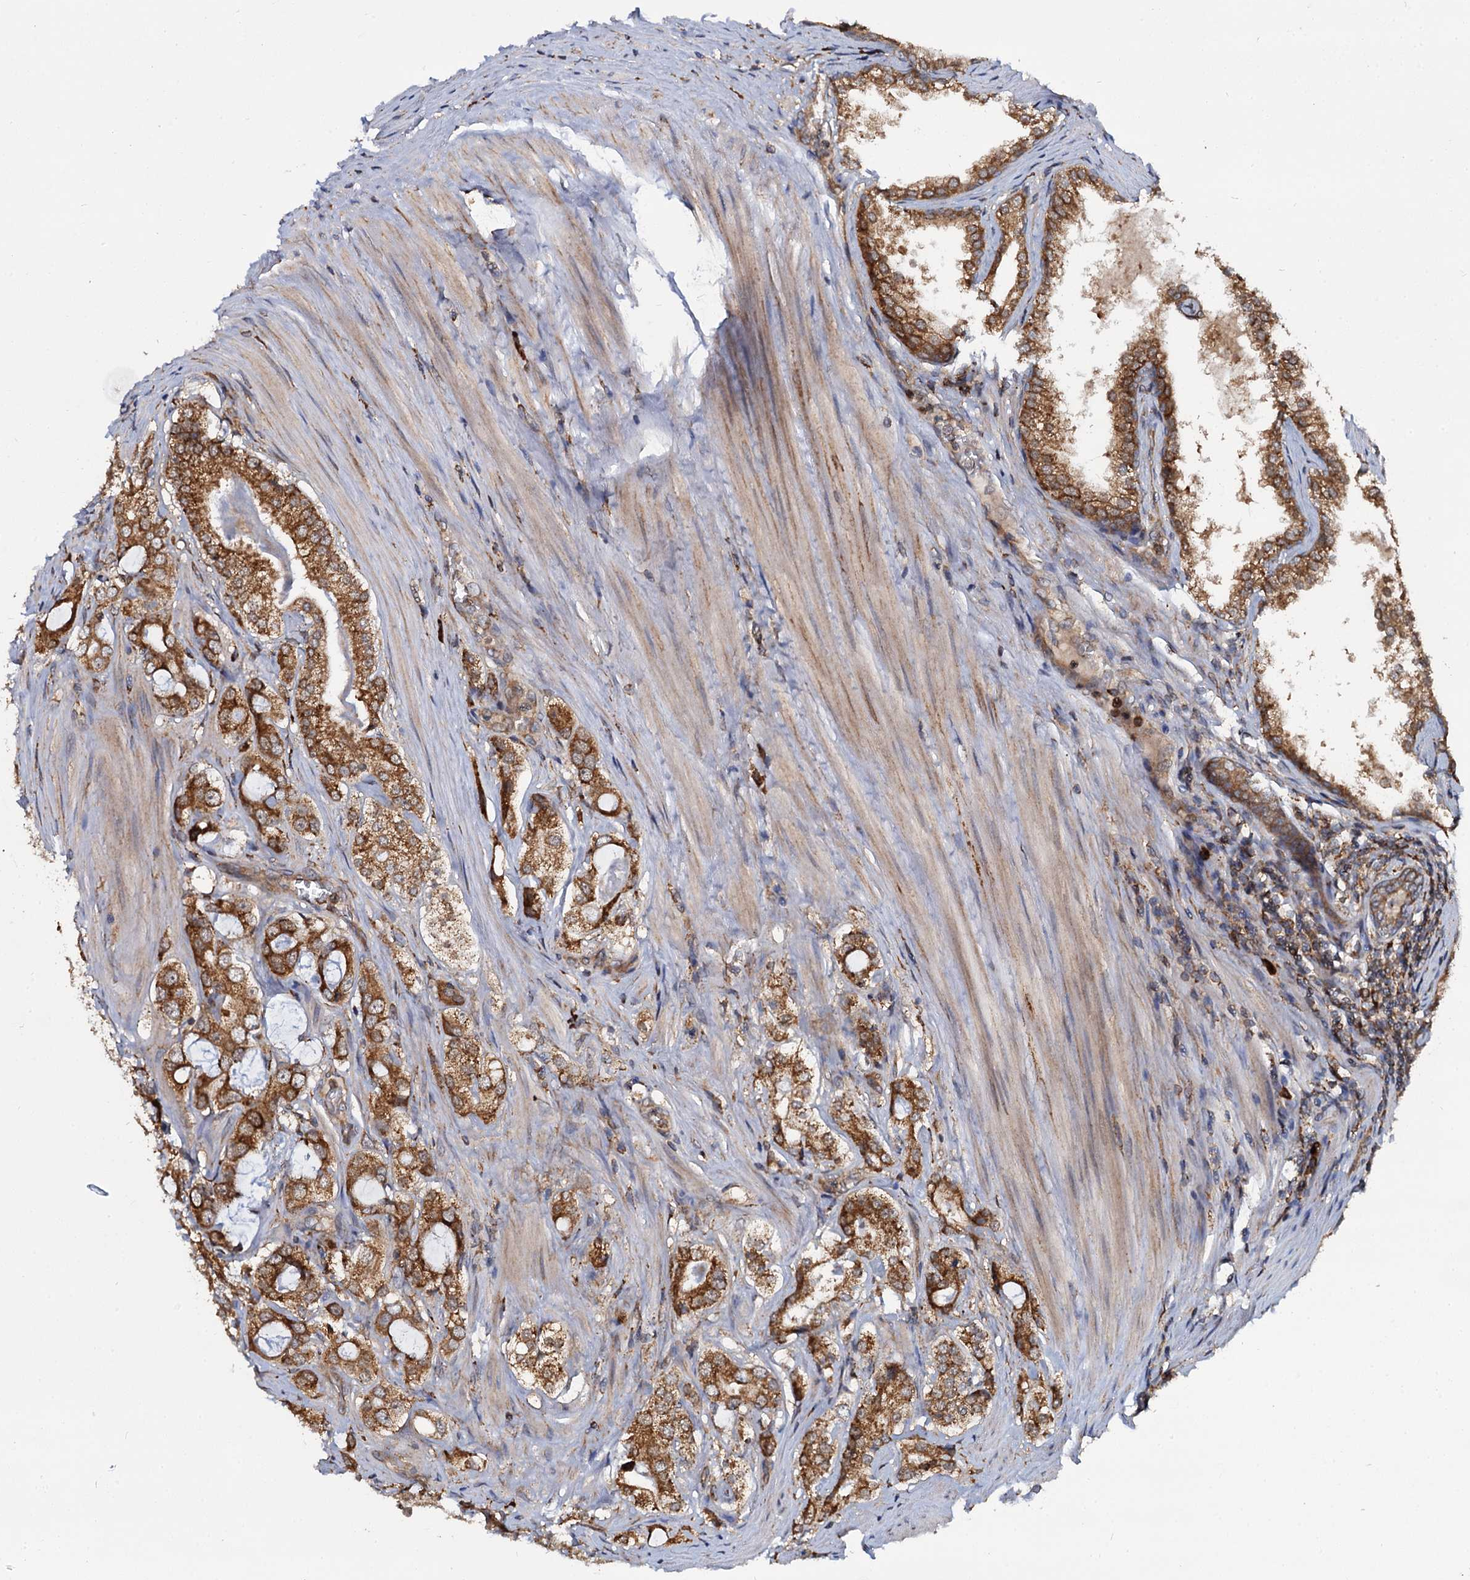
{"staining": {"intensity": "moderate", "quantity": ">75%", "location": "cytoplasmic/membranous"}, "tissue": "prostate cancer", "cell_type": "Tumor cells", "image_type": "cancer", "snomed": [{"axis": "morphology", "description": "Adenocarcinoma, High grade"}, {"axis": "topography", "description": "Prostate"}], "caption": "Adenocarcinoma (high-grade) (prostate) was stained to show a protein in brown. There is medium levels of moderate cytoplasmic/membranous staining in about >75% of tumor cells. The staining is performed using DAB (3,3'-diaminobenzidine) brown chromogen to label protein expression. The nuclei are counter-stained blue using hematoxylin.", "gene": "UFM1", "patient": {"sex": "male", "age": 63}}